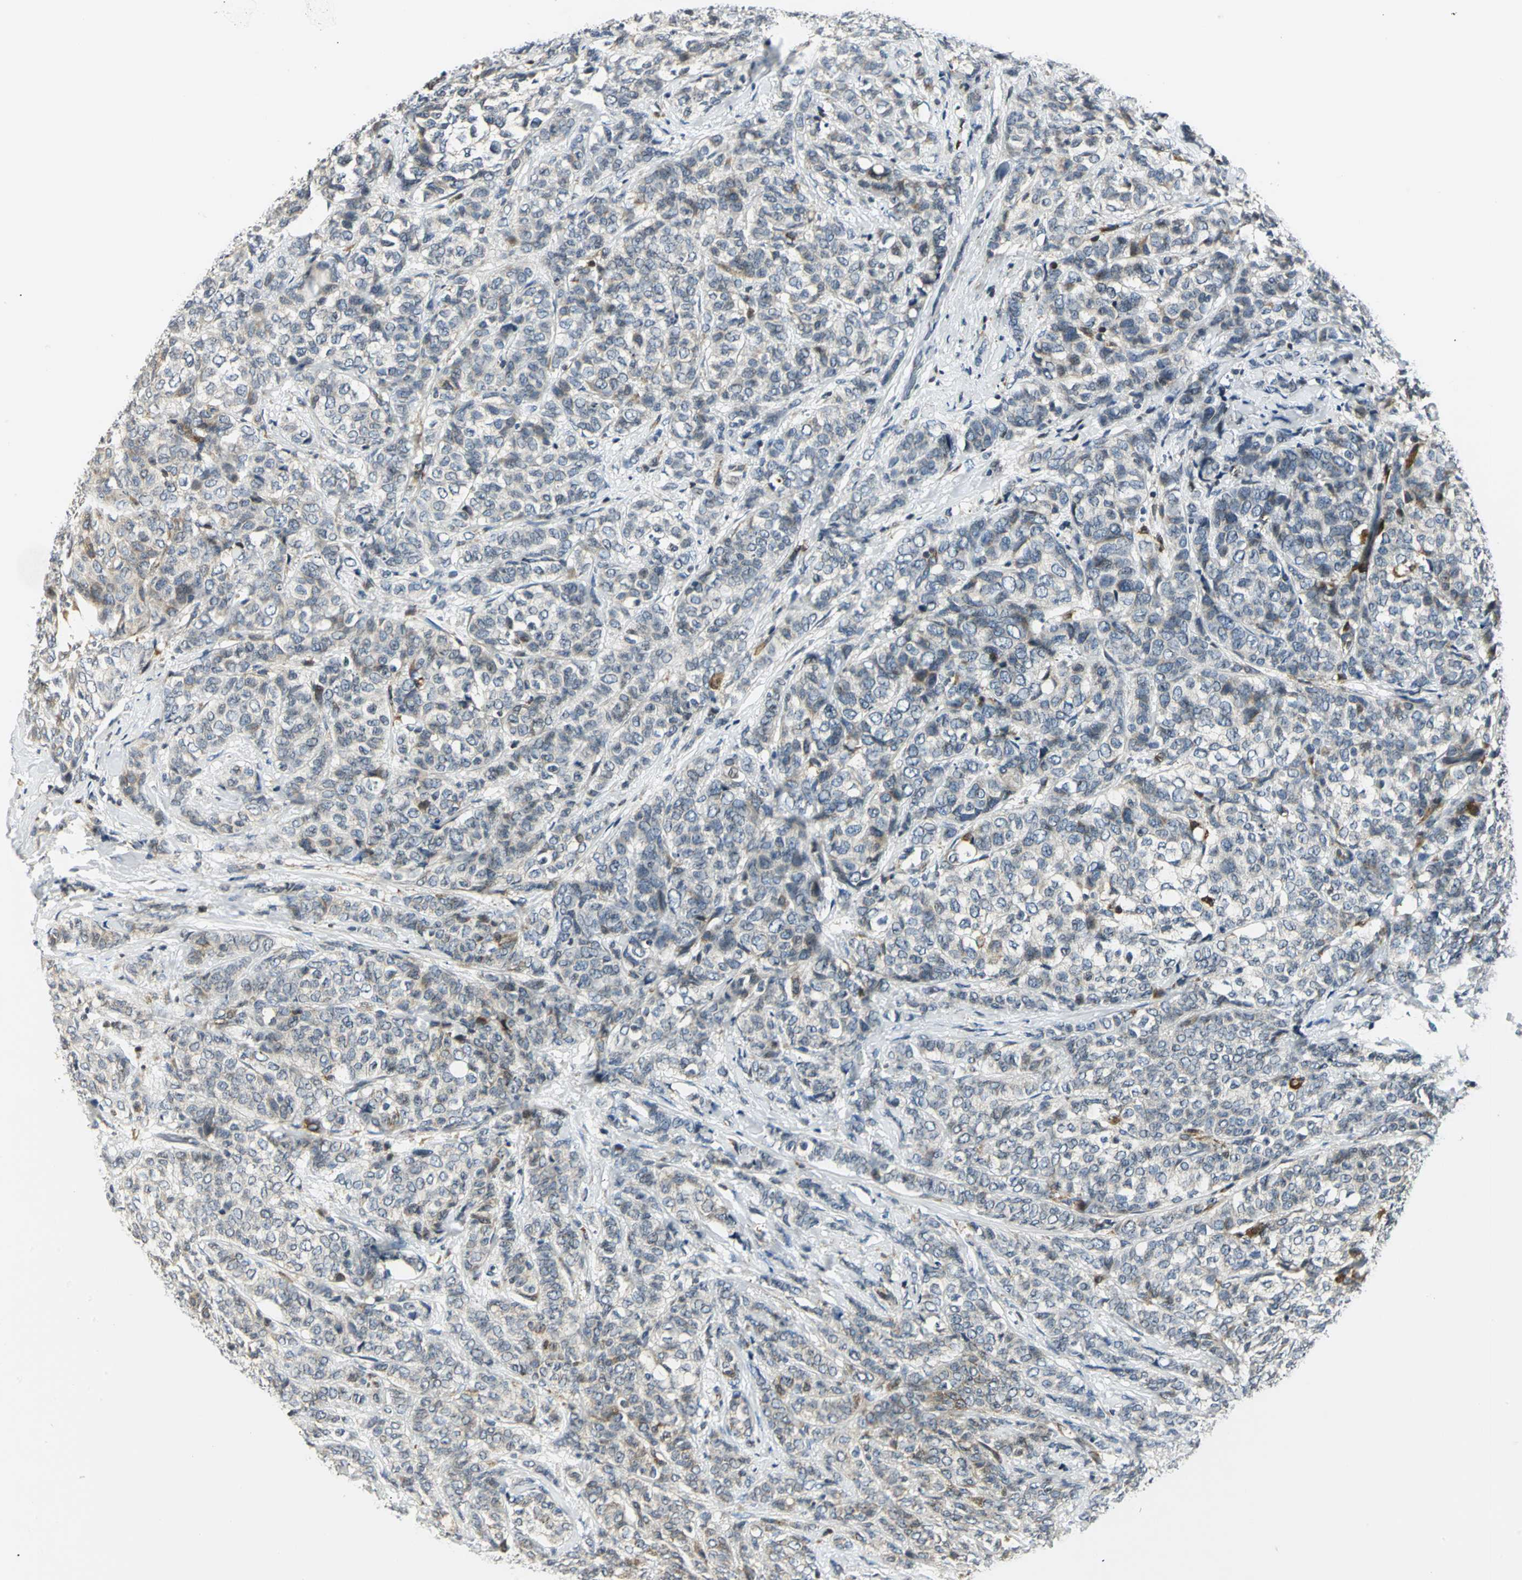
{"staining": {"intensity": "weak", "quantity": "<25%", "location": "cytoplasmic/membranous"}, "tissue": "breast cancer", "cell_type": "Tumor cells", "image_type": "cancer", "snomed": [{"axis": "morphology", "description": "Lobular carcinoma"}, {"axis": "topography", "description": "Breast"}], "caption": "This is a histopathology image of IHC staining of breast cancer (lobular carcinoma), which shows no positivity in tumor cells.", "gene": "USP40", "patient": {"sex": "female", "age": 60}}